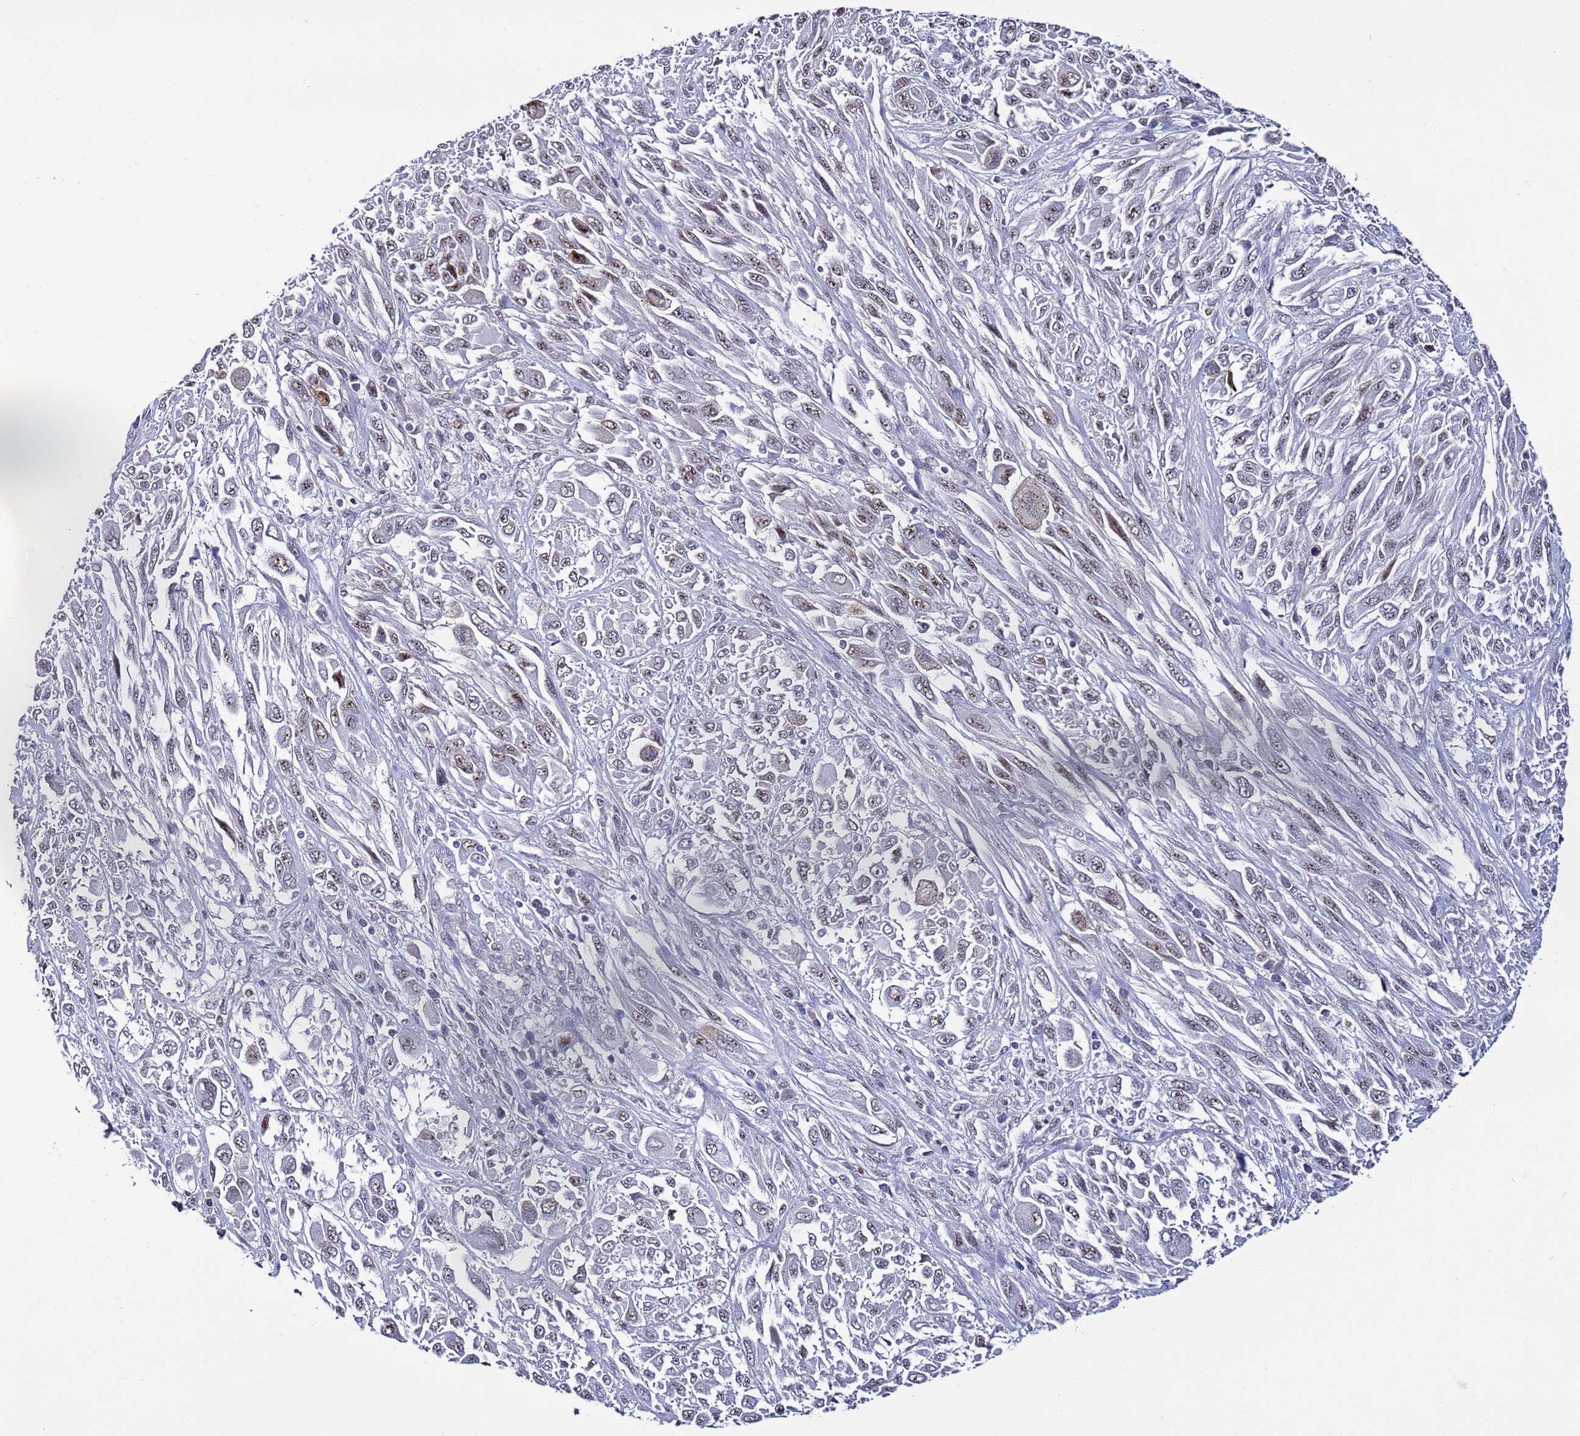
{"staining": {"intensity": "moderate", "quantity": "25%-75%", "location": "nuclear"}, "tissue": "melanoma", "cell_type": "Tumor cells", "image_type": "cancer", "snomed": [{"axis": "morphology", "description": "Malignant melanoma, NOS"}, {"axis": "topography", "description": "Skin"}], "caption": "A high-resolution micrograph shows immunohistochemistry staining of melanoma, which reveals moderate nuclear staining in about 25%-75% of tumor cells.", "gene": "PSMA7", "patient": {"sex": "female", "age": 91}}